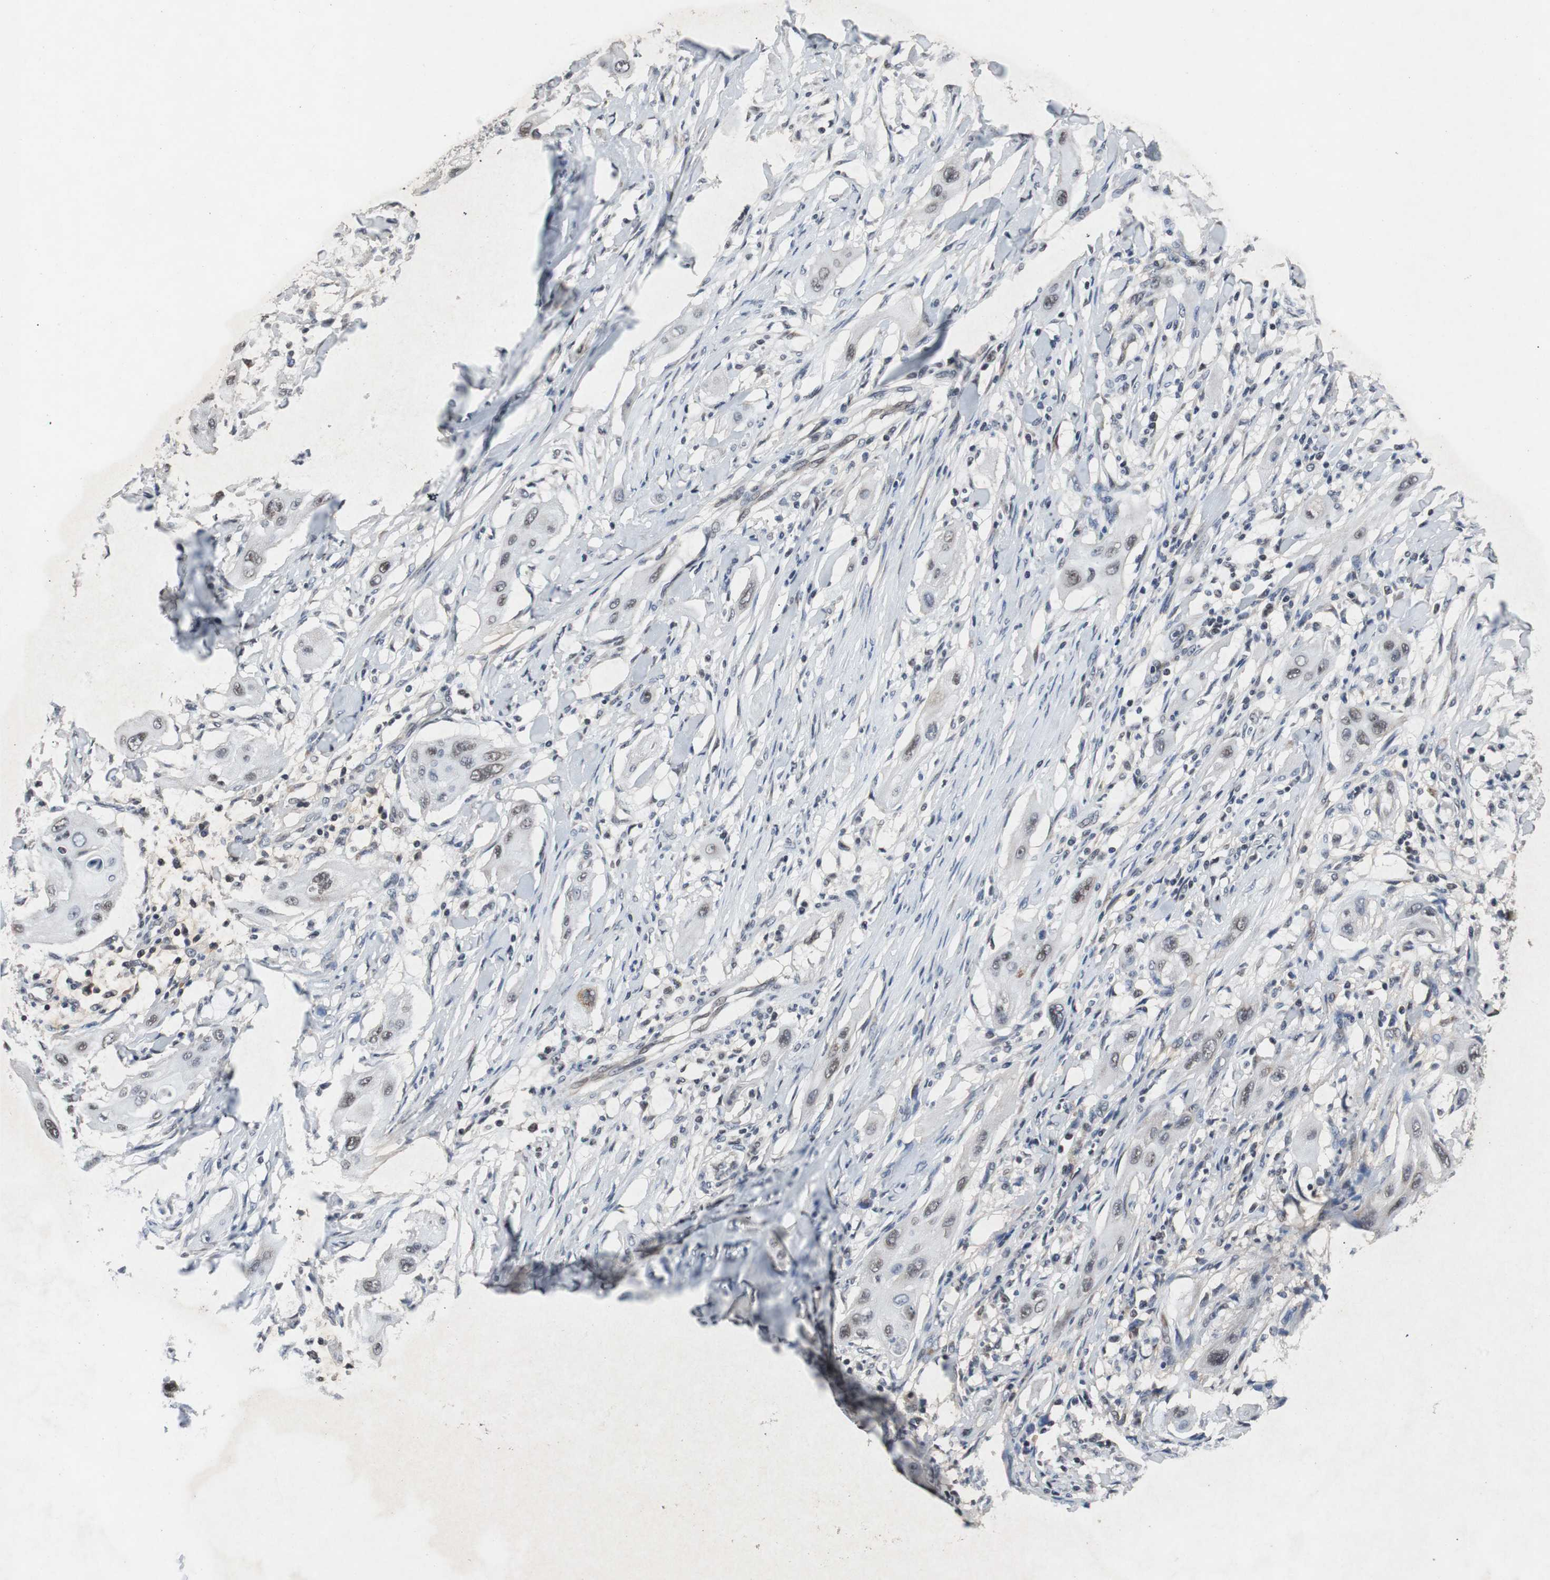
{"staining": {"intensity": "weak", "quantity": "<25%", "location": "nuclear"}, "tissue": "lung cancer", "cell_type": "Tumor cells", "image_type": "cancer", "snomed": [{"axis": "morphology", "description": "Squamous cell carcinoma, NOS"}, {"axis": "topography", "description": "Lung"}], "caption": "This is an immunohistochemistry (IHC) histopathology image of human lung squamous cell carcinoma. There is no expression in tumor cells.", "gene": "TP63", "patient": {"sex": "female", "age": 47}}